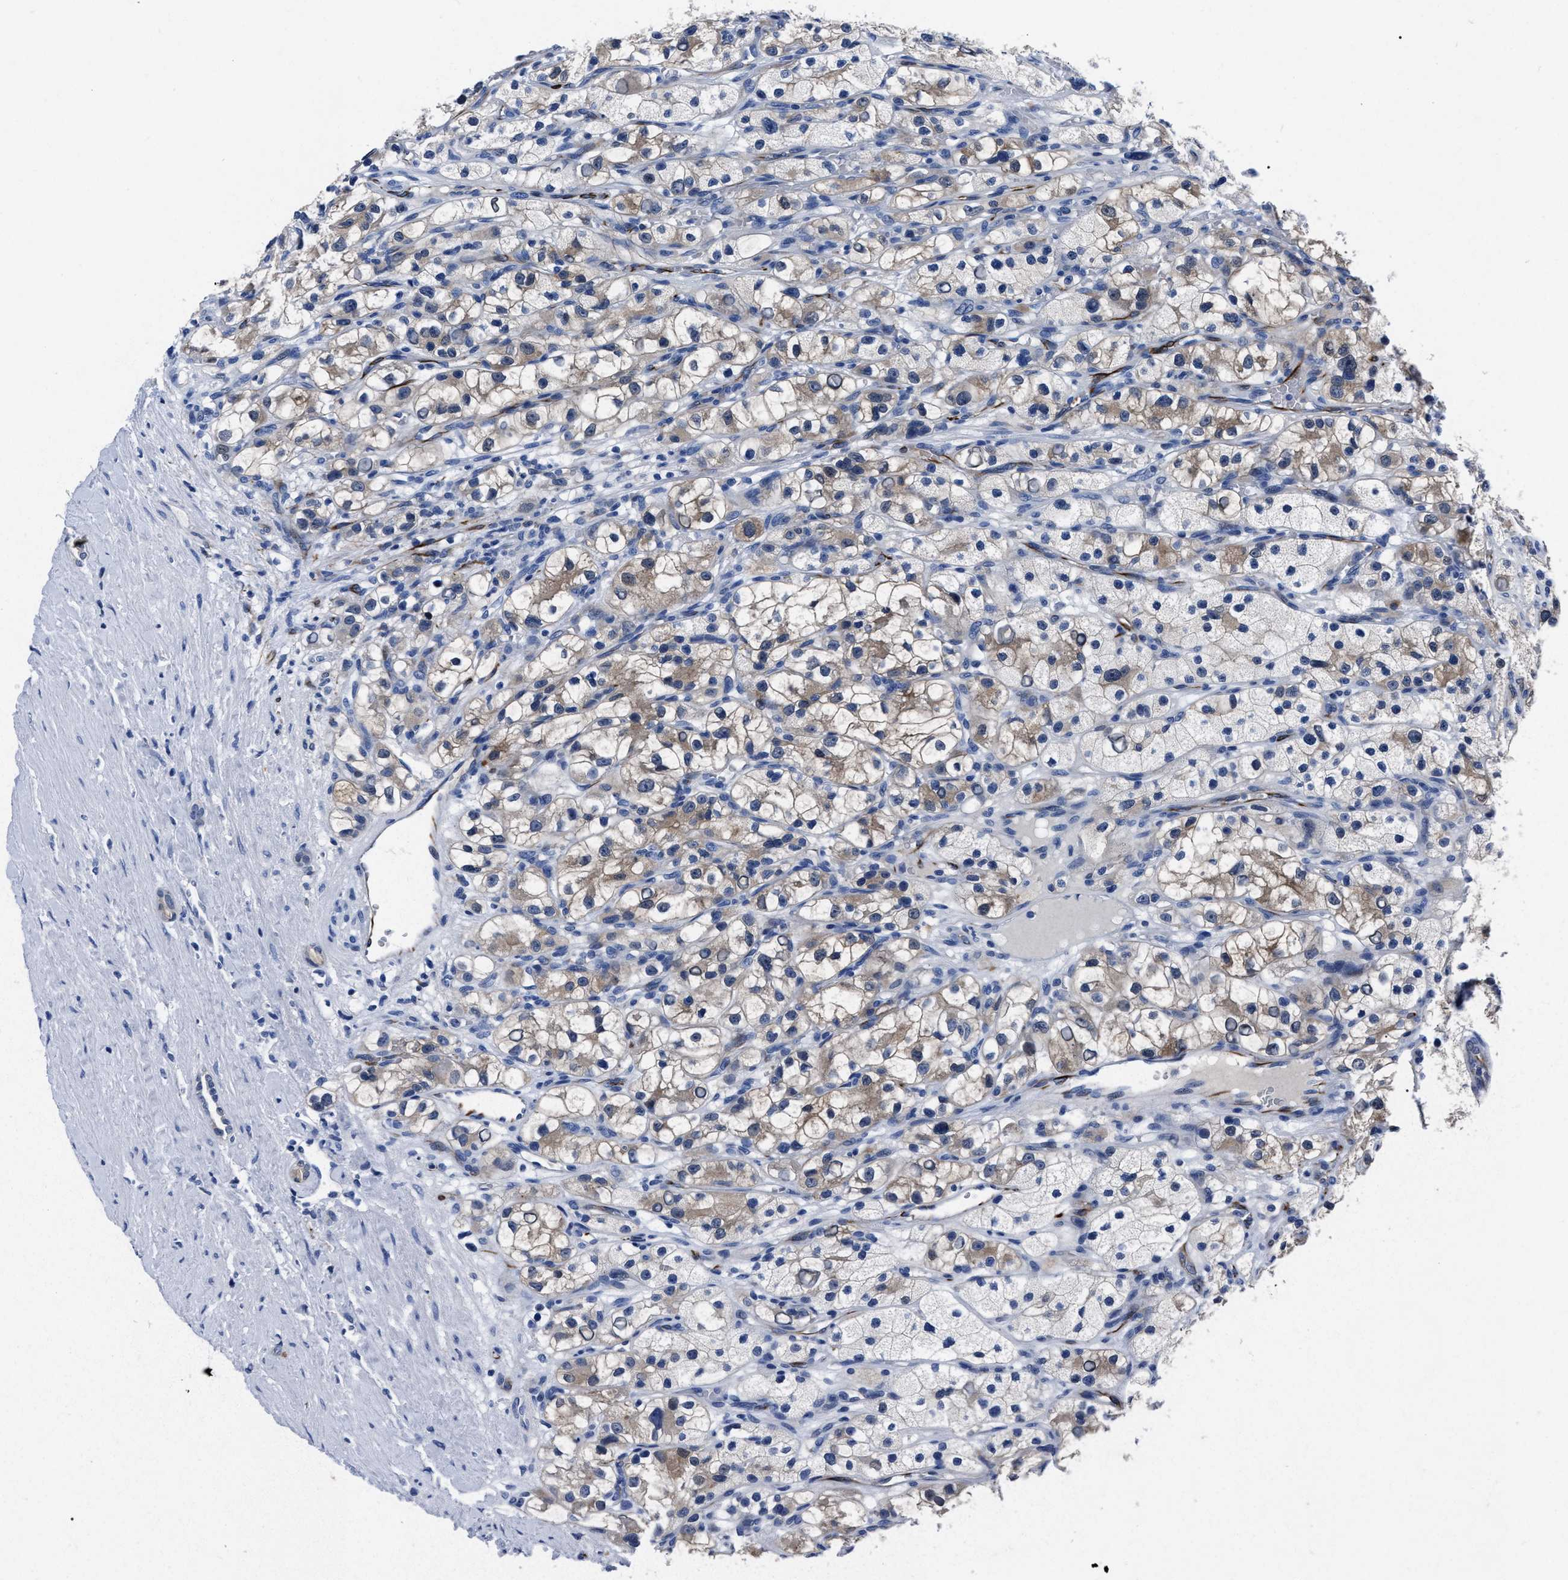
{"staining": {"intensity": "weak", "quantity": "<25%", "location": "cytoplasmic/membranous"}, "tissue": "renal cancer", "cell_type": "Tumor cells", "image_type": "cancer", "snomed": [{"axis": "morphology", "description": "Adenocarcinoma, NOS"}, {"axis": "topography", "description": "Kidney"}], "caption": "Protein analysis of renal cancer (adenocarcinoma) reveals no significant staining in tumor cells.", "gene": "OR10G3", "patient": {"sex": "female", "age": 57}}